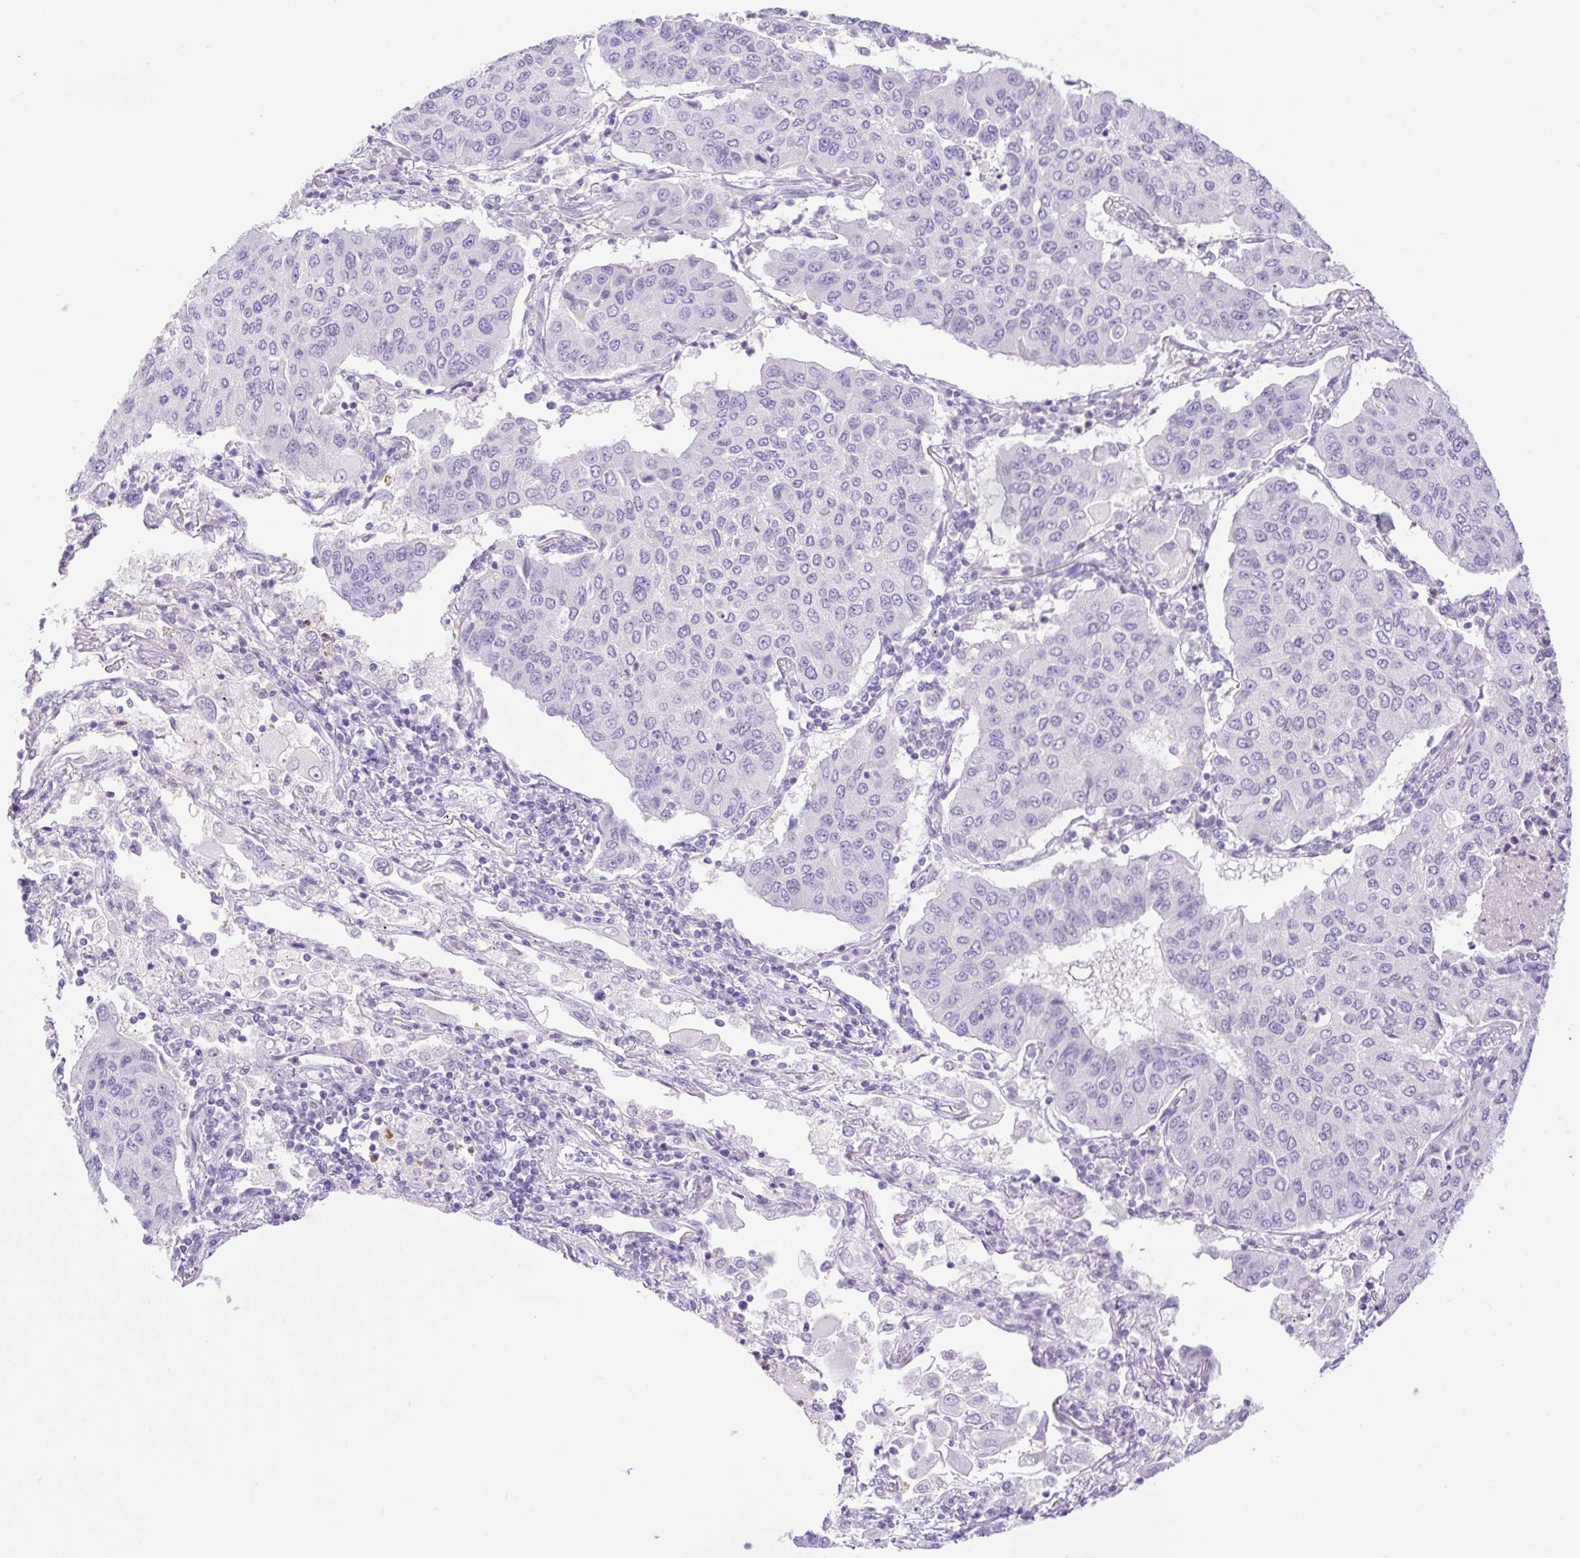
{"staining": {"intensity": "negative", "quantity": "none", "location": "none"}, "tissue": "lung cancer", "cell_type": "Tumor cells", "image_type": "cancer", "snomed": [{"axis": "morphology", "description": "Squamous cell carcinoma, NOS"}, {"axis": "topography", "description": "Lung"}], "caption": "Immunohistochemistry histopathology image of lung cancer stained for a protein (brown), which displays no expression in tumor cells.", "gene": "SLC25A40", "patient": {"sex": "male", "age": 74}}